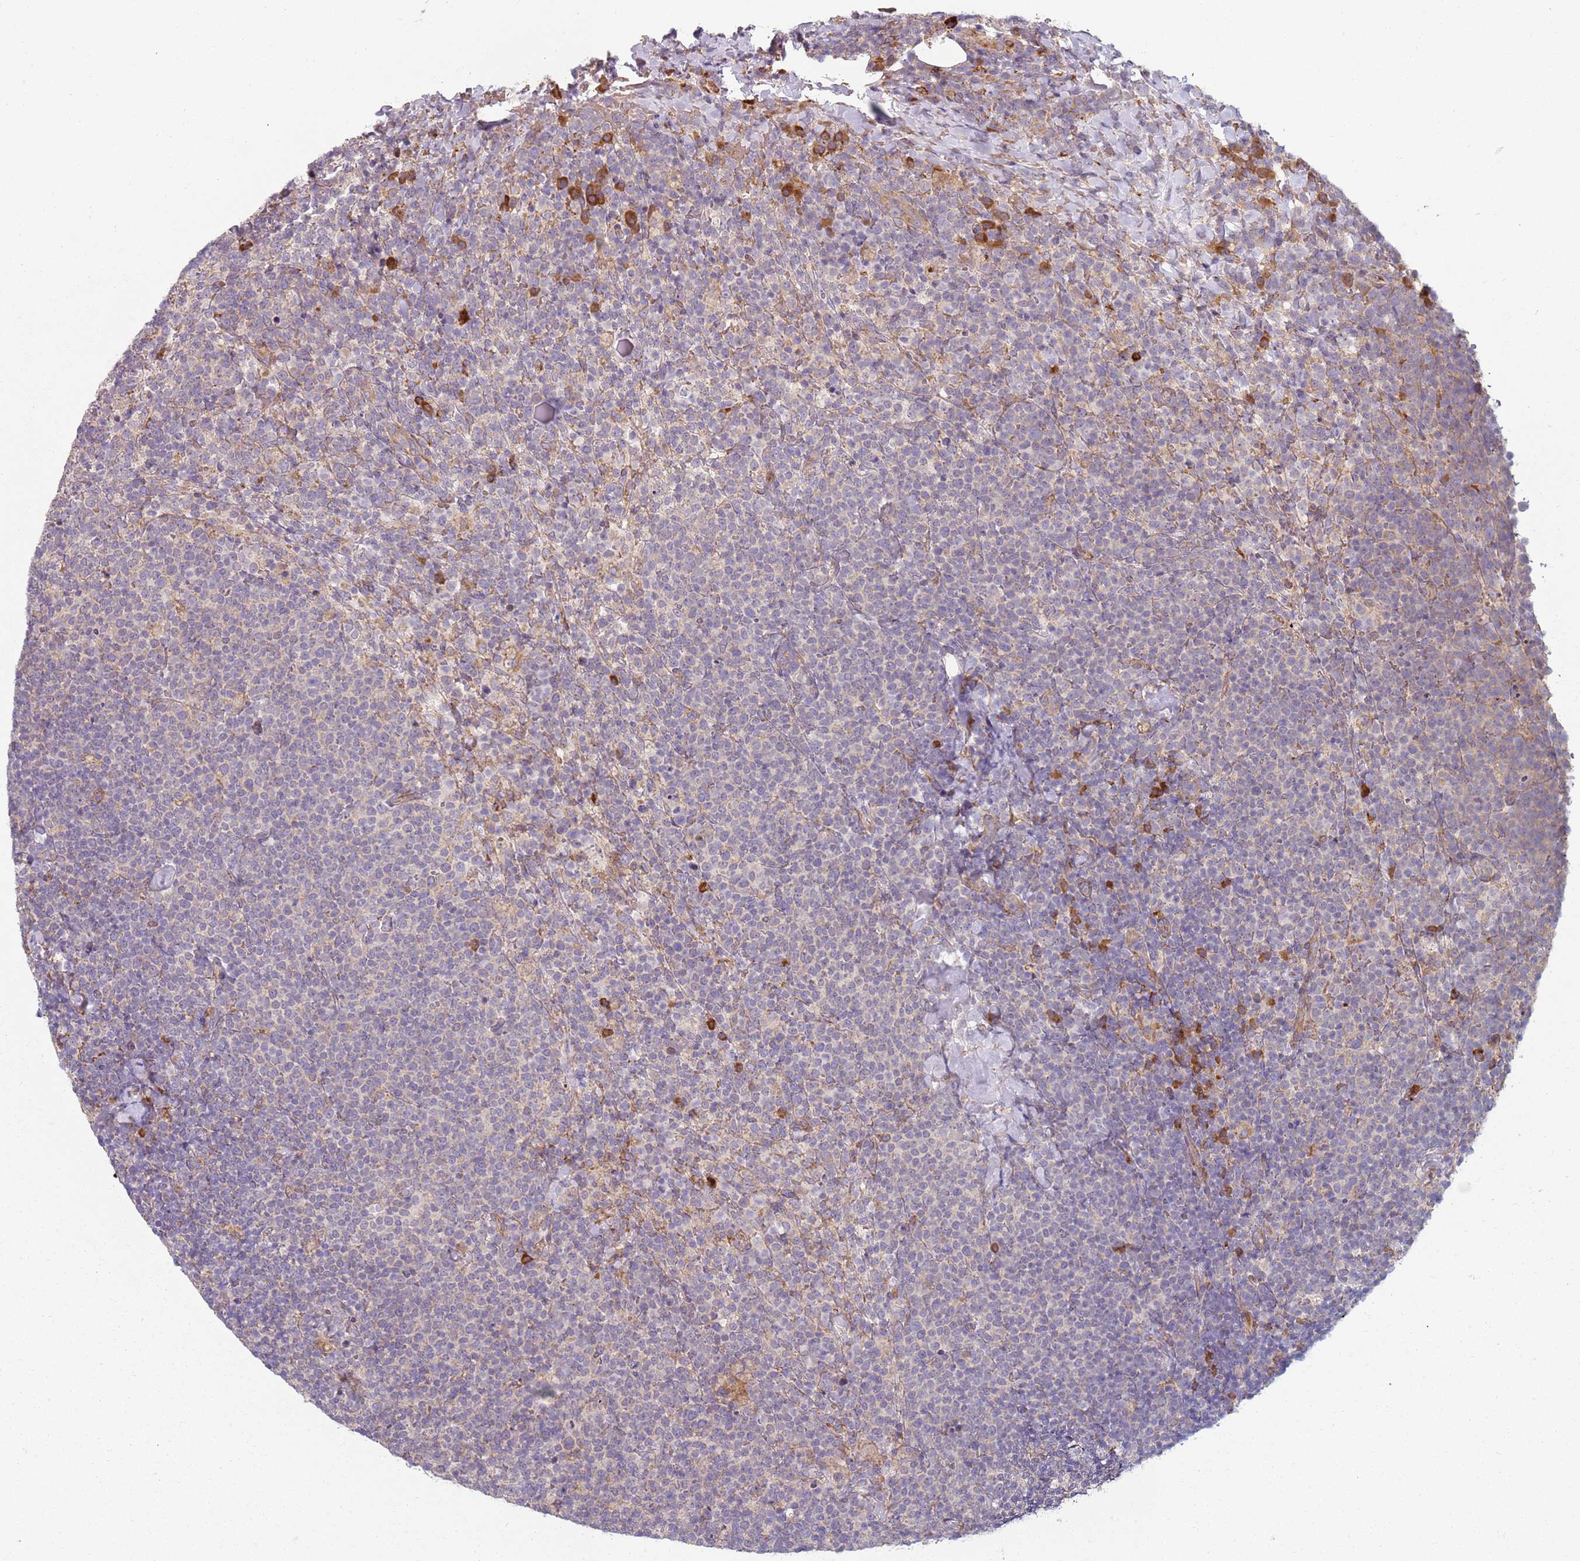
{"staining": {"intensity": "negative", "quantity": "none", "location": "none"}, "tissue": "lymphoma", "cell_type": "Tumor cells", "image_type": "cancer", "snomed": [{"axis": "morphology", "description": "Malignant lymphoma, non-Hodgkin's type, High grade"}, {"axis": "topography", "description": "Lymph node"}], "caption": "High power microscopy micrograph of an immunohistochemistry (IHC) photomicrograph of high-grade malignant lymphoma, non-Hodgkin's type, revealing no significant staining in tumor cells.", "gene": "SPATA2", "patient": {"sex": "male", "age": 61}}